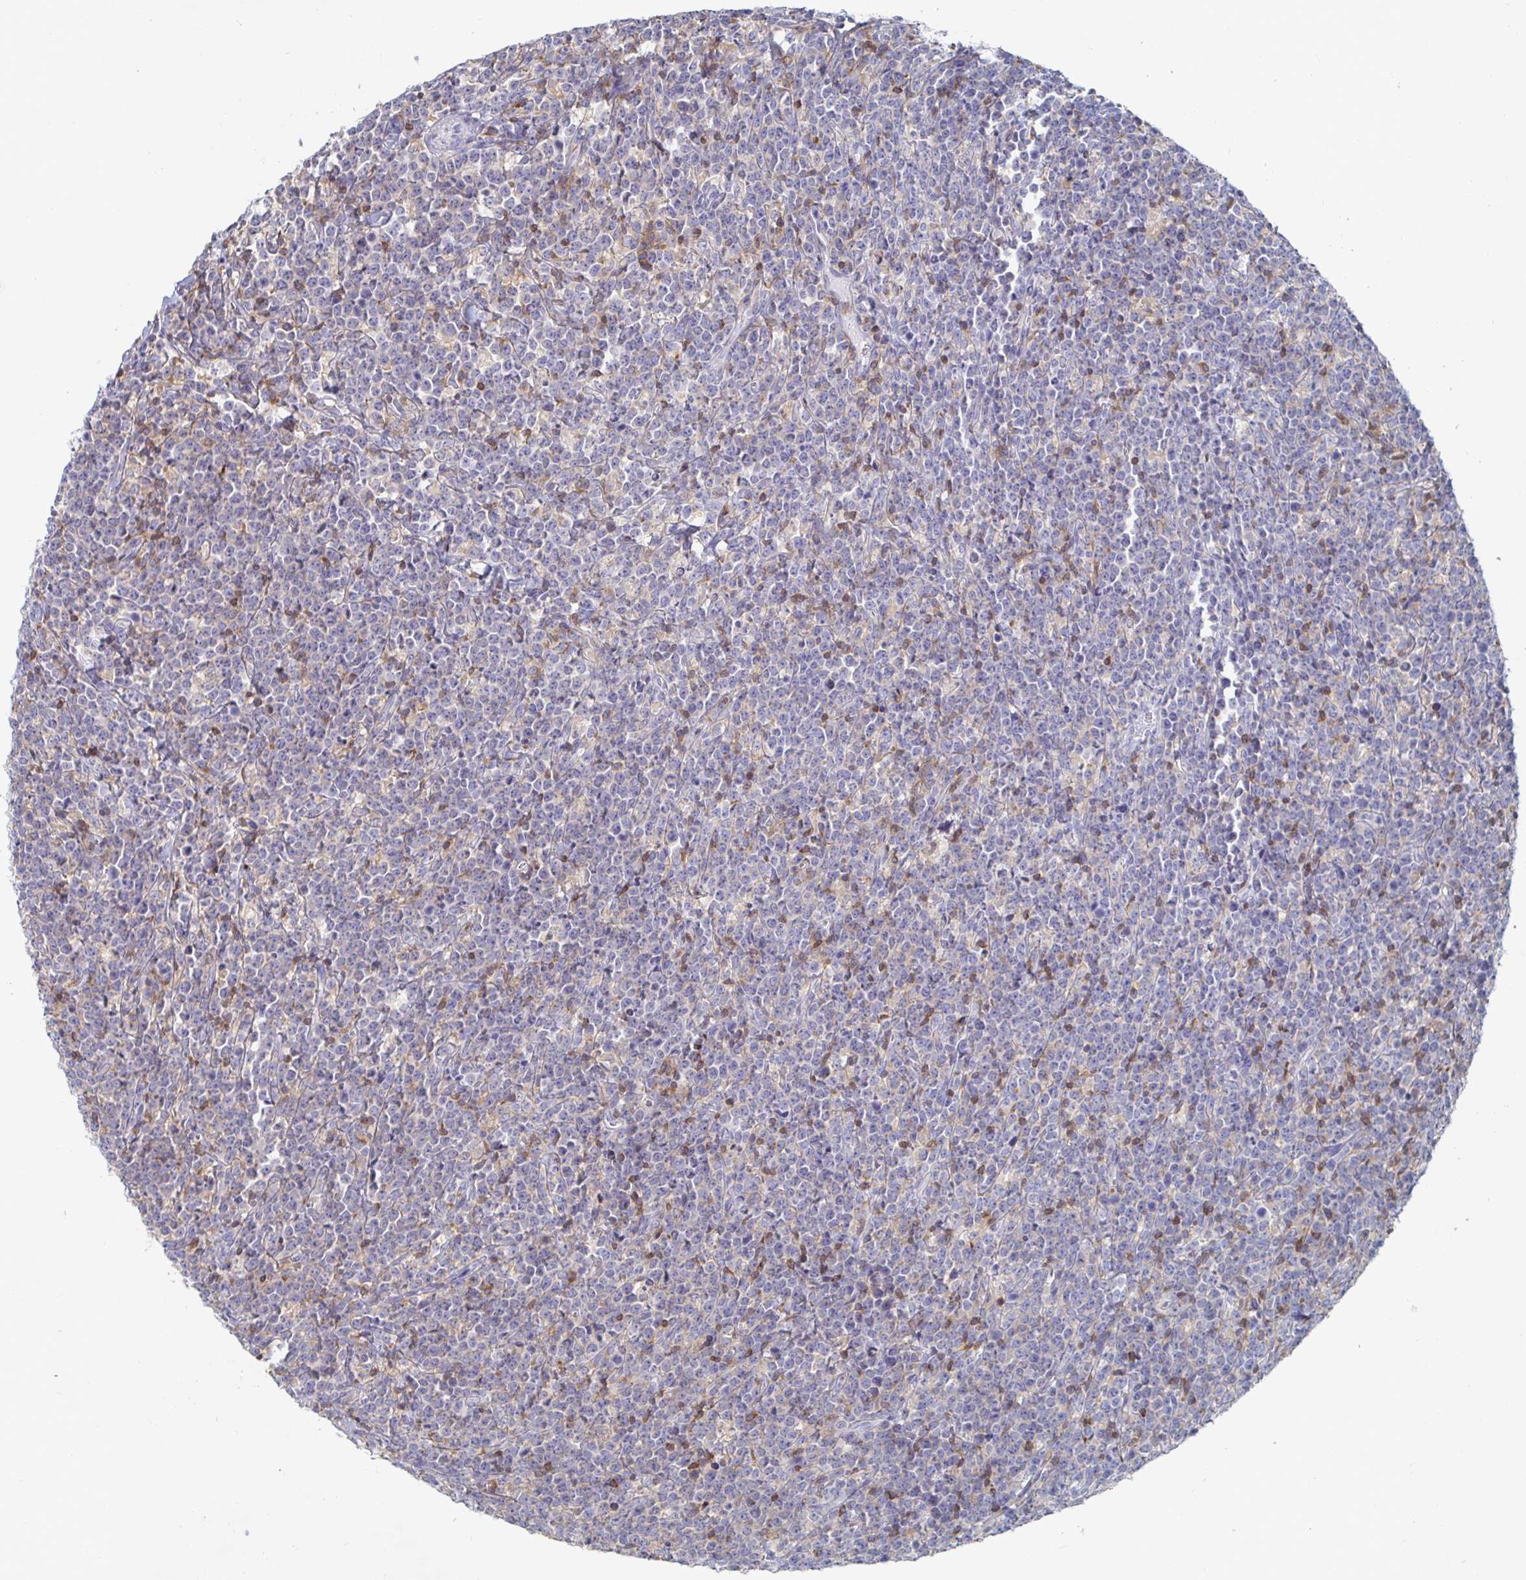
{"staining": {"intensity": "negative", "quantity": "none", "location": "none"}, "tissue": "lymphoma", "cell_type": "Tumor cells", "image_type": "cancer", "snomed": [{"axis": "morphology", "description": "Malignant lymphoma, non-Hodgkin's type, High grade"}, {"axis": "topography", "description": "Small intestine"}], "caption": "Immunohistochemistry (IHC) histopathology image of malignant lymphoma, non-Hodgkin's type (high-grade) stained for a protein (brown), which demonstrates no positivity in tumor cells. The staining was performed using DAB (3,3'-diaminobenzidine) to visualize the protein expression in brown, while the nuclei were stained in blue with hematoxylin (Magnification: 20x).", "gene": "PIK3CD", "patient": {"sex": "female", "age": 56}}